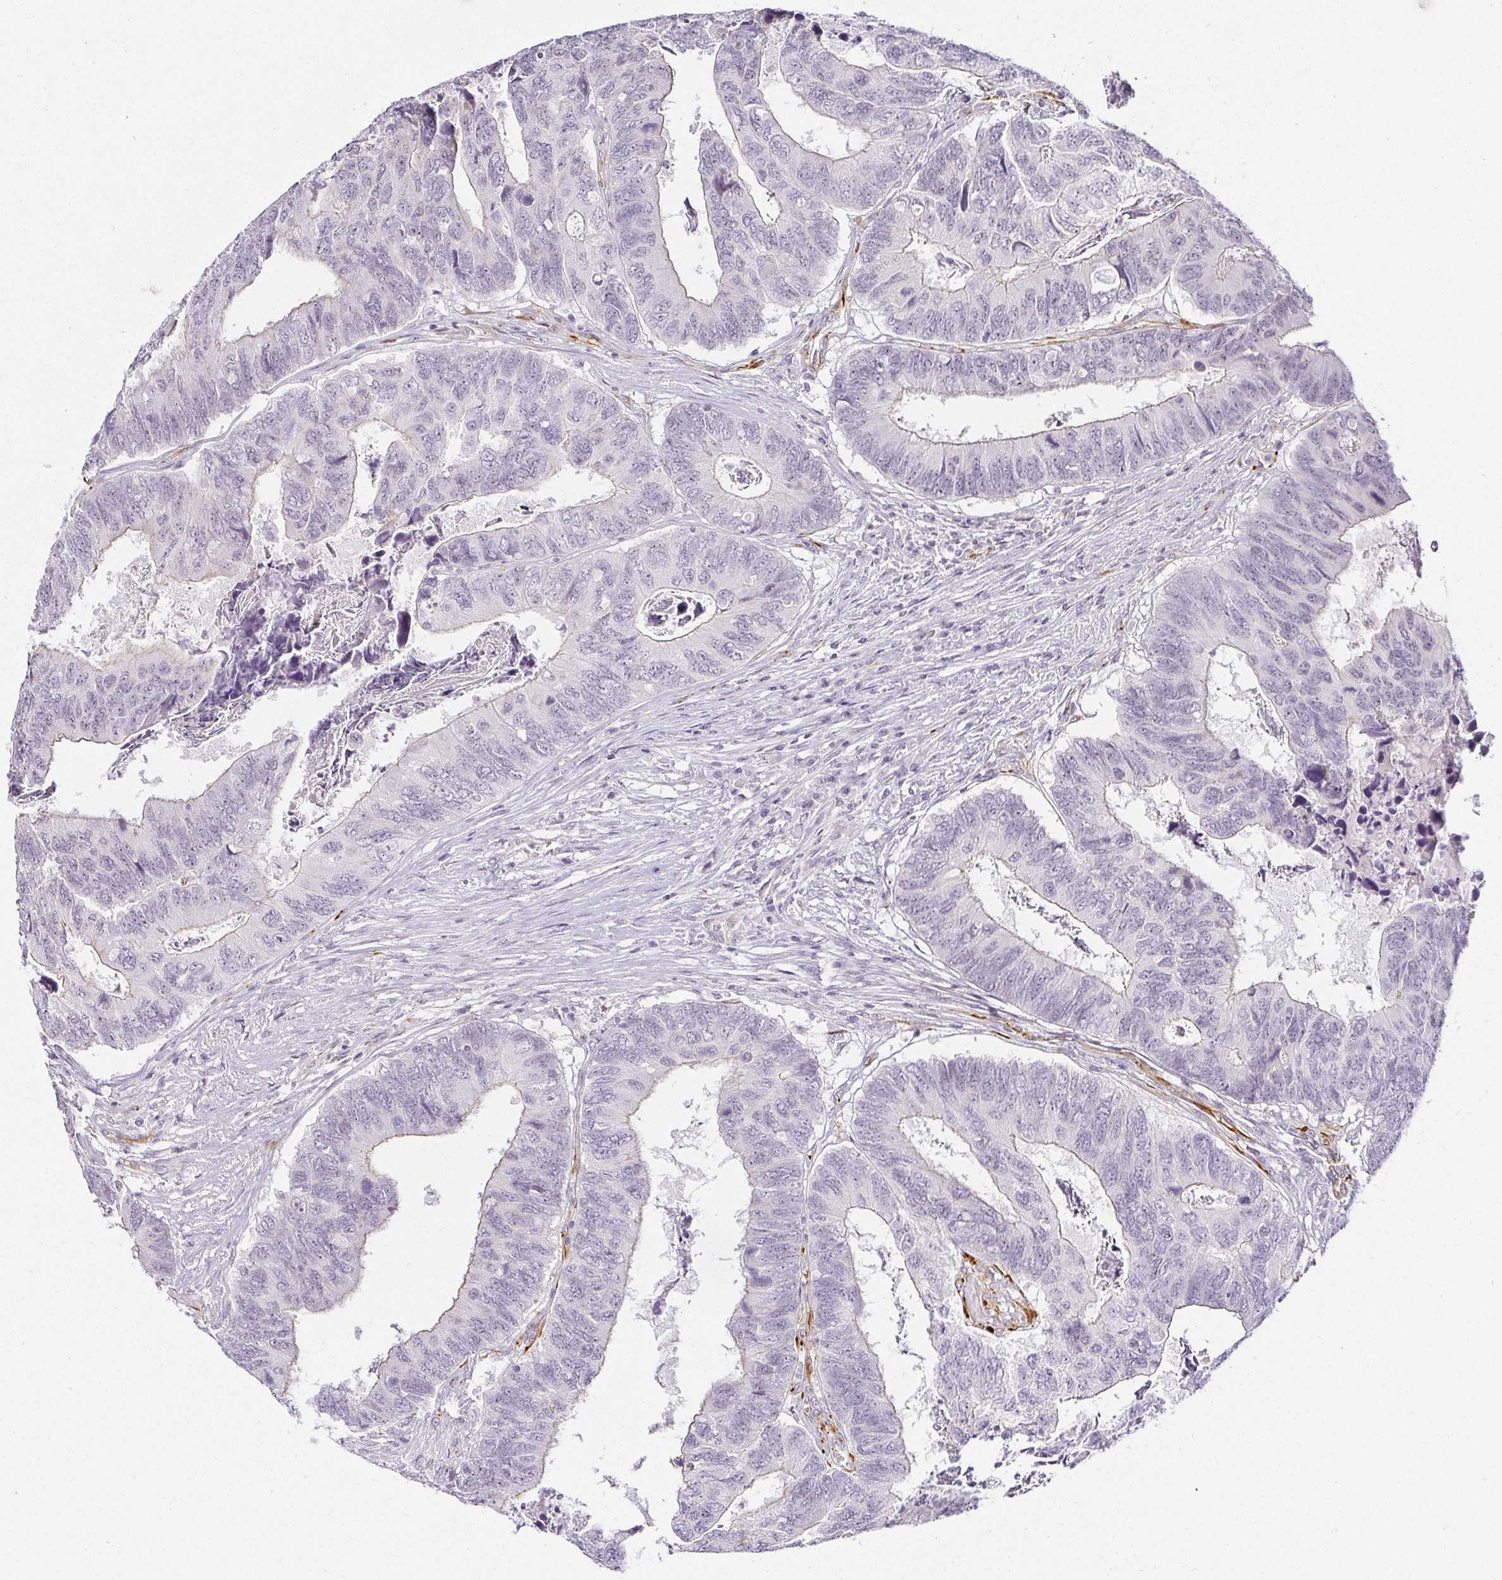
{"staining": {"intensity": "negative", "quantity": "none", "location": "none"}, "tissue": "colorectal cancer", "cell_type": "Tumor cells", "image_type": "cancer", "snomed": [{"axis": "morphology", "description": "Adenocarcinoma, NOS"}, {"axis": "topography", "description": "Colon"}], "caption": "This photomicrograph is of colorectal cancer (adenocarcinoma) stained with IHC to label a protein in brown with the nuclei are counter-stained blue. There is no staining in tumor cells.", "gene": "ACAN", "patient": {"sex": "female", "age": 67}}